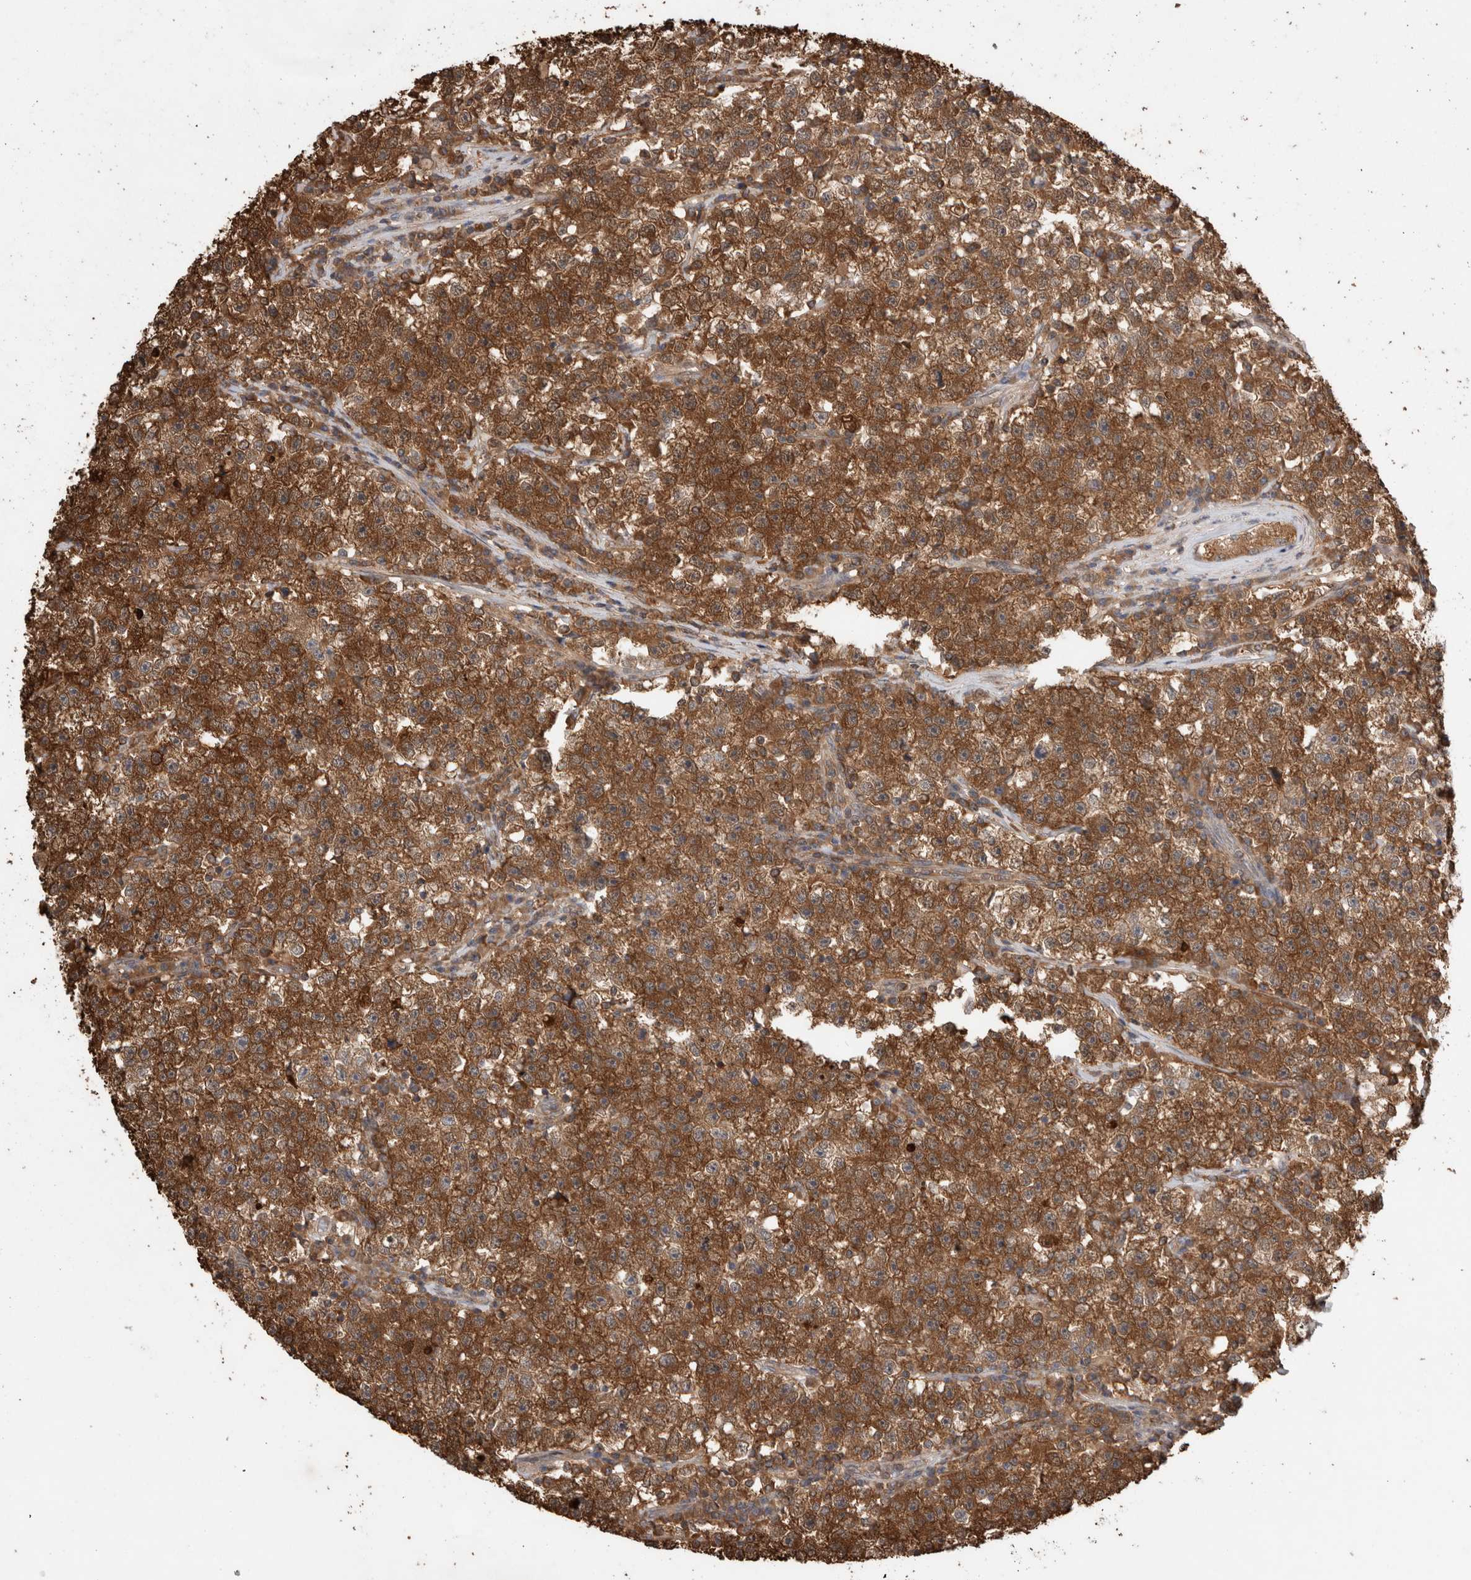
{"staining": {"intensity": "strong", "quantity": ">75%", "location": "cytoplasmic/membranous"}, "tissue": "testis cancer", "cell_type": "Tumor cells", "image_type": "cancer", "snomed": [{"axis": "morphology", "description": "Seminoma, NOS"}, {"axis": "topography", "description": "Testis"}], "caption": "Protein expression analysis of seminoma (testis) demonstrates strong cytoplasmic/membranous staining in approximately >75% of tumor cells. (DAB (3,3'-diaminobenzidine) = brown stain, brightfield microscopy at high magnification).", "gene": "TRIM5", "patient": {"sex": "male", "age": 22}}